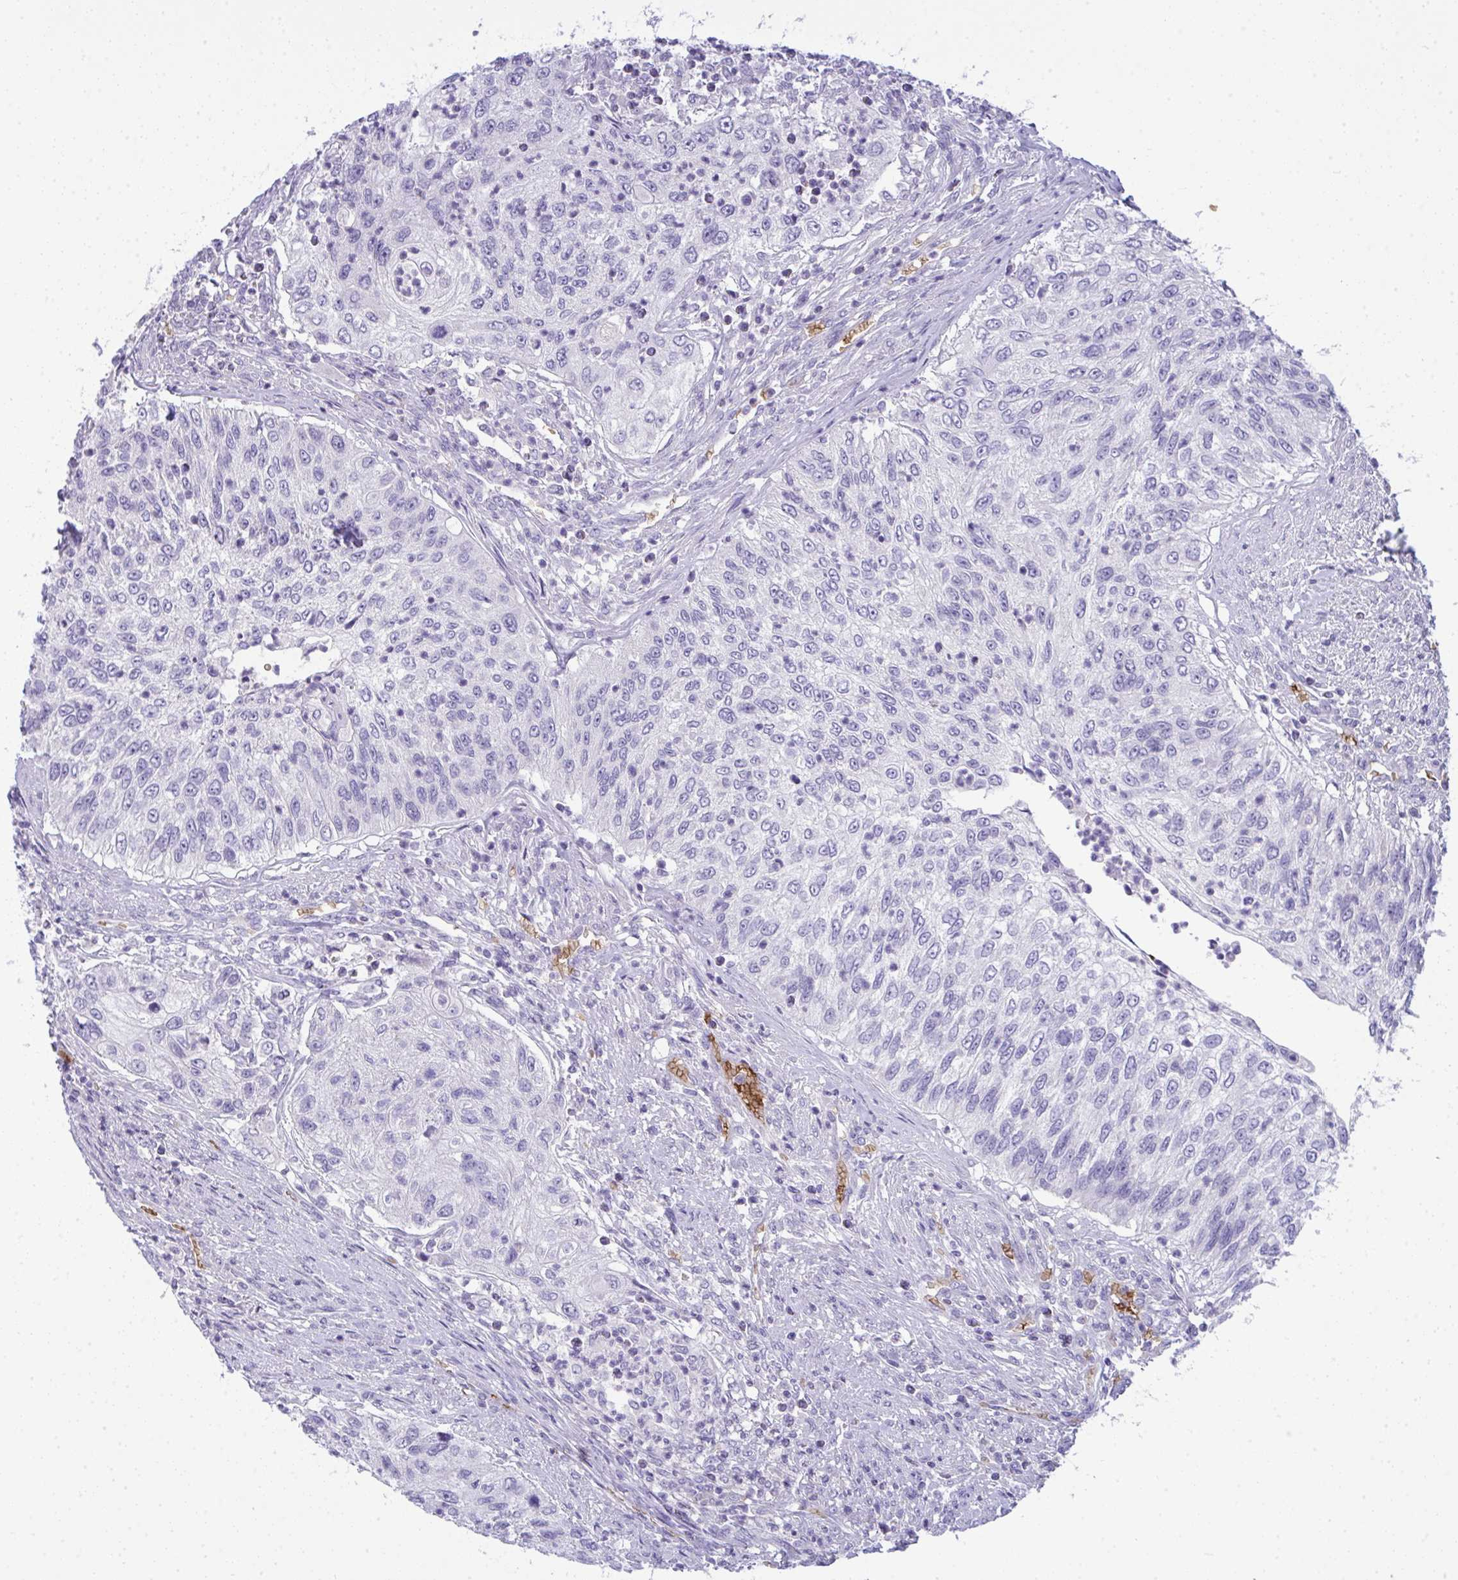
{"staining": {"intensity": "negative", "quantity": "none", "location": "none"}, "tissue": "urothelial cancer", "cell_type": "Tumor cells", "image_type": "cancer", "snomed": [{"axis": "morphology", "description": "Urothelial carcinoma, High grade"}, {"axis": "topography", "description": "Urinary bladder"}], "caption": "A high-resolution histopathology image shows immunohistochemistry (IHC) staining of high-grade urothelial carcinoma, which shows no significant positivity in tumor cells. The staining is performed using DAB (3,3'-diaminobenzidine) brown chromogen with nuclei counter-stained in using hematoxylin.", "gene": "SPTB", "patient": {"sex": "female", "age": 60}}